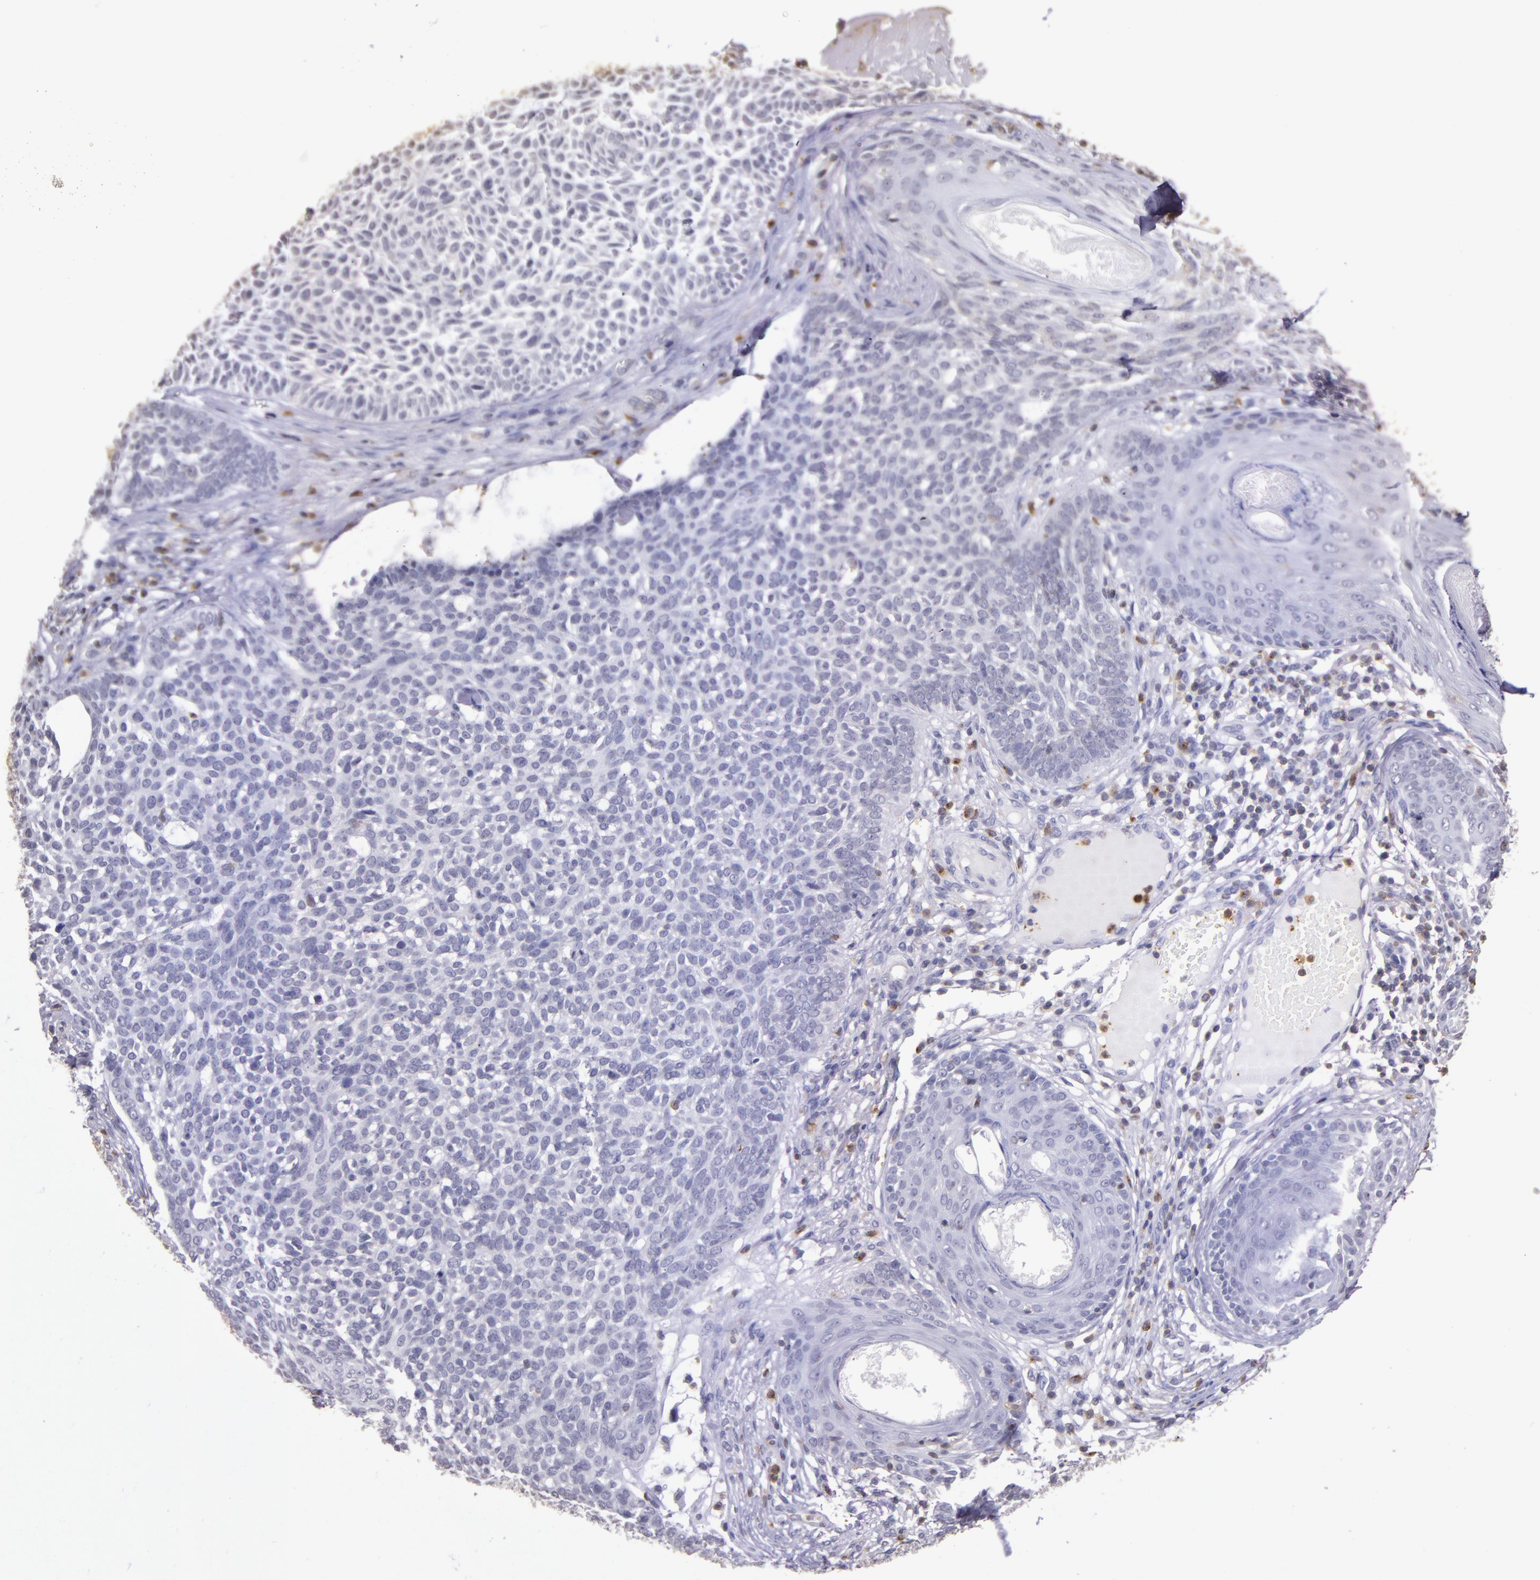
{"staining": {"intensity": "negative", "quantity": "none", "location": "none"}, "tissue": "skin cancer", "cell_type": "Tumor cells", "image_type": "cancer", "snomed": [{"axis": "morphology", "description": "Basal cell carcinoma"}, {"axis": "topography", "description": "Skin"}], "caption": "This is an immunohistochemistry photomicrograph of human skin basal cell carcinoma. There is no staining in tumor cells.", "gene": "SLC2A3", "patient": {"sex": "male", "age": 74}}